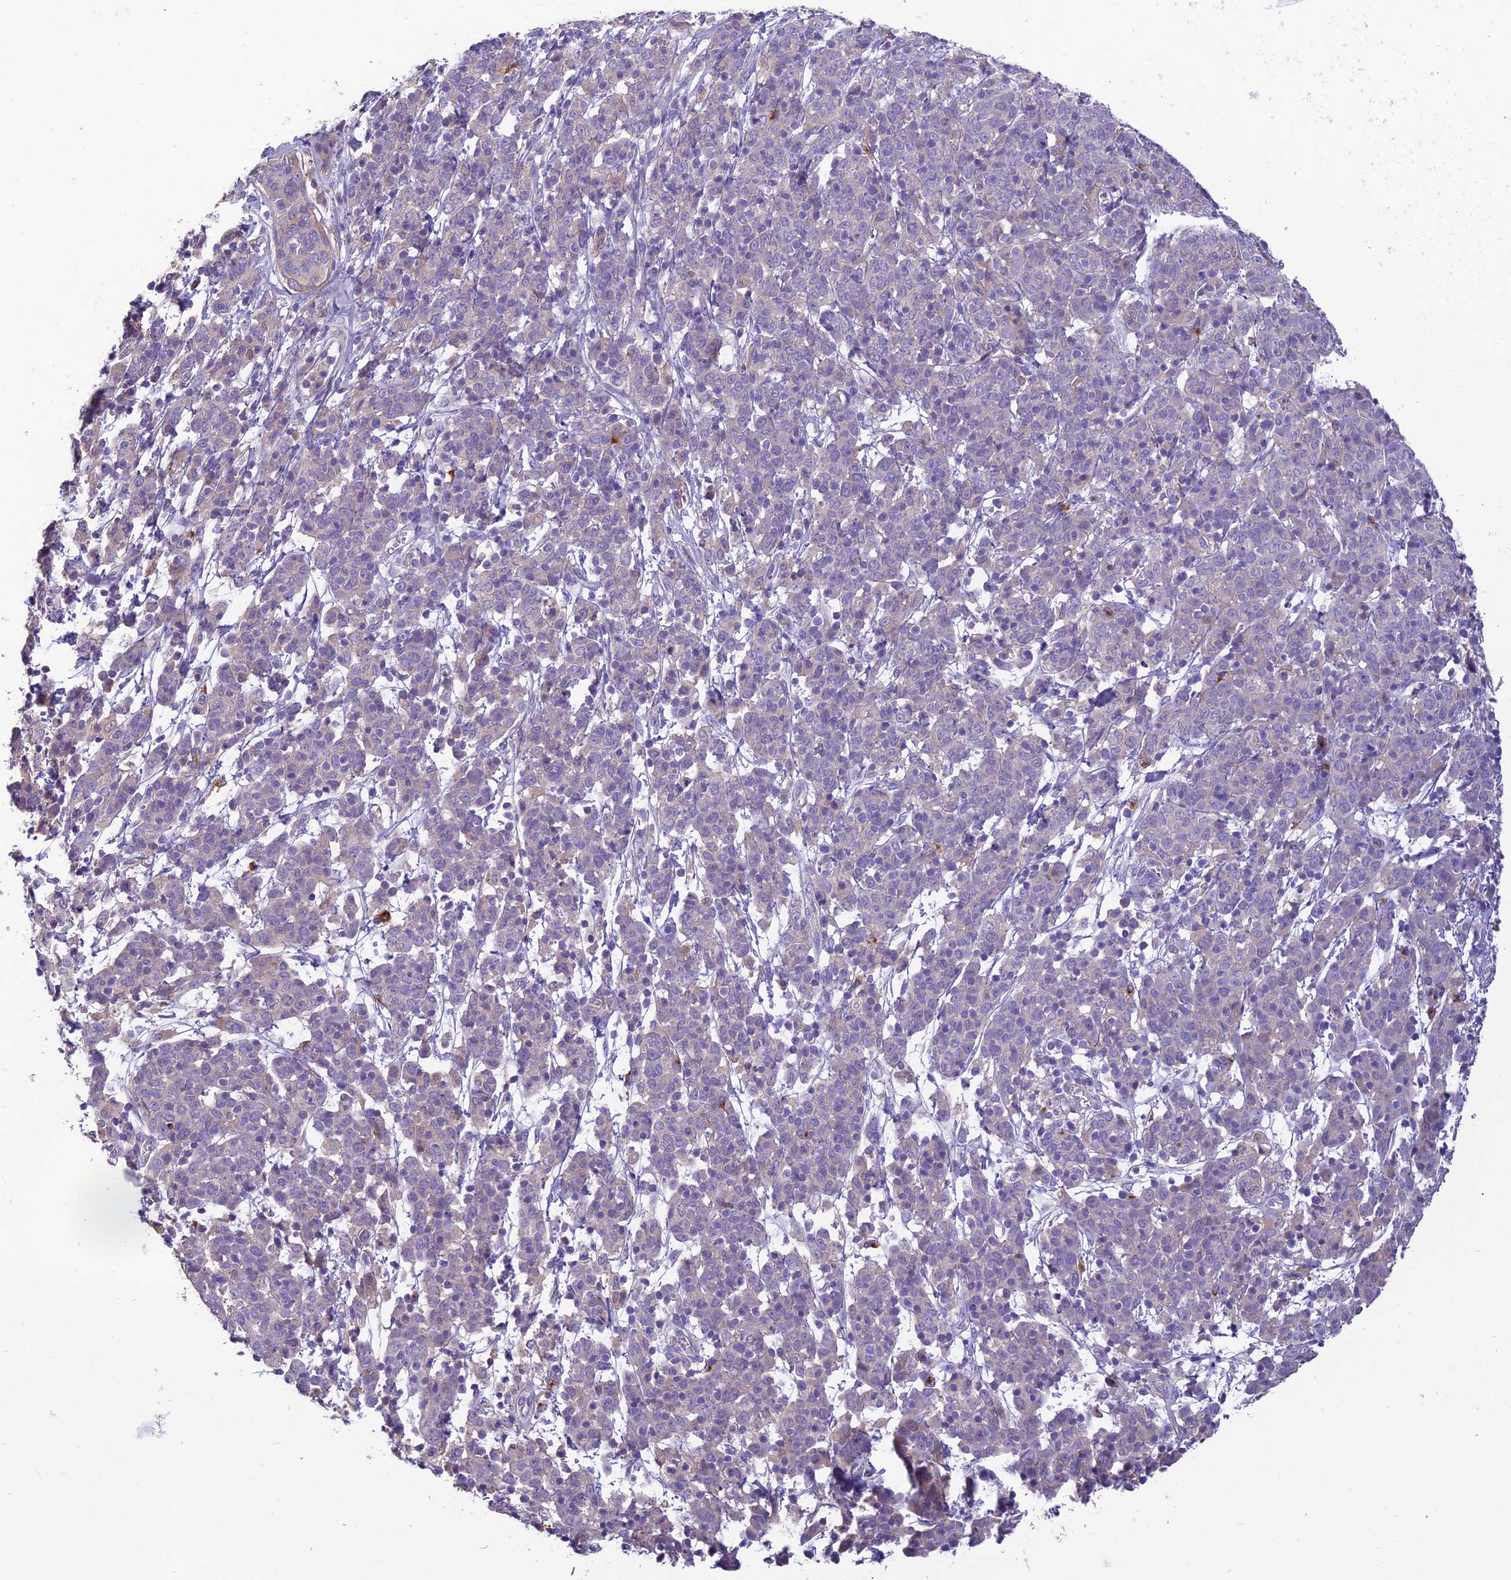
{"staining": {"intensity": "negative", "quantity": "none", "location": "none"}, "tissue": "cervical cancer", "cell_type": "Tumor cells", "image_type": "cancer", "snomed": [{"axis": "morphology", "description": "Squamous cell carcinoma, NOS"}, {"axis": "topography", "description": "Cervix"}], "caption": "This is an immunohistochemistry micrograph of cervical cancer. There is no positivity in tumor cells.", "gene": "SFT2D2", "patient": {"sex": "female", "age": 67}}